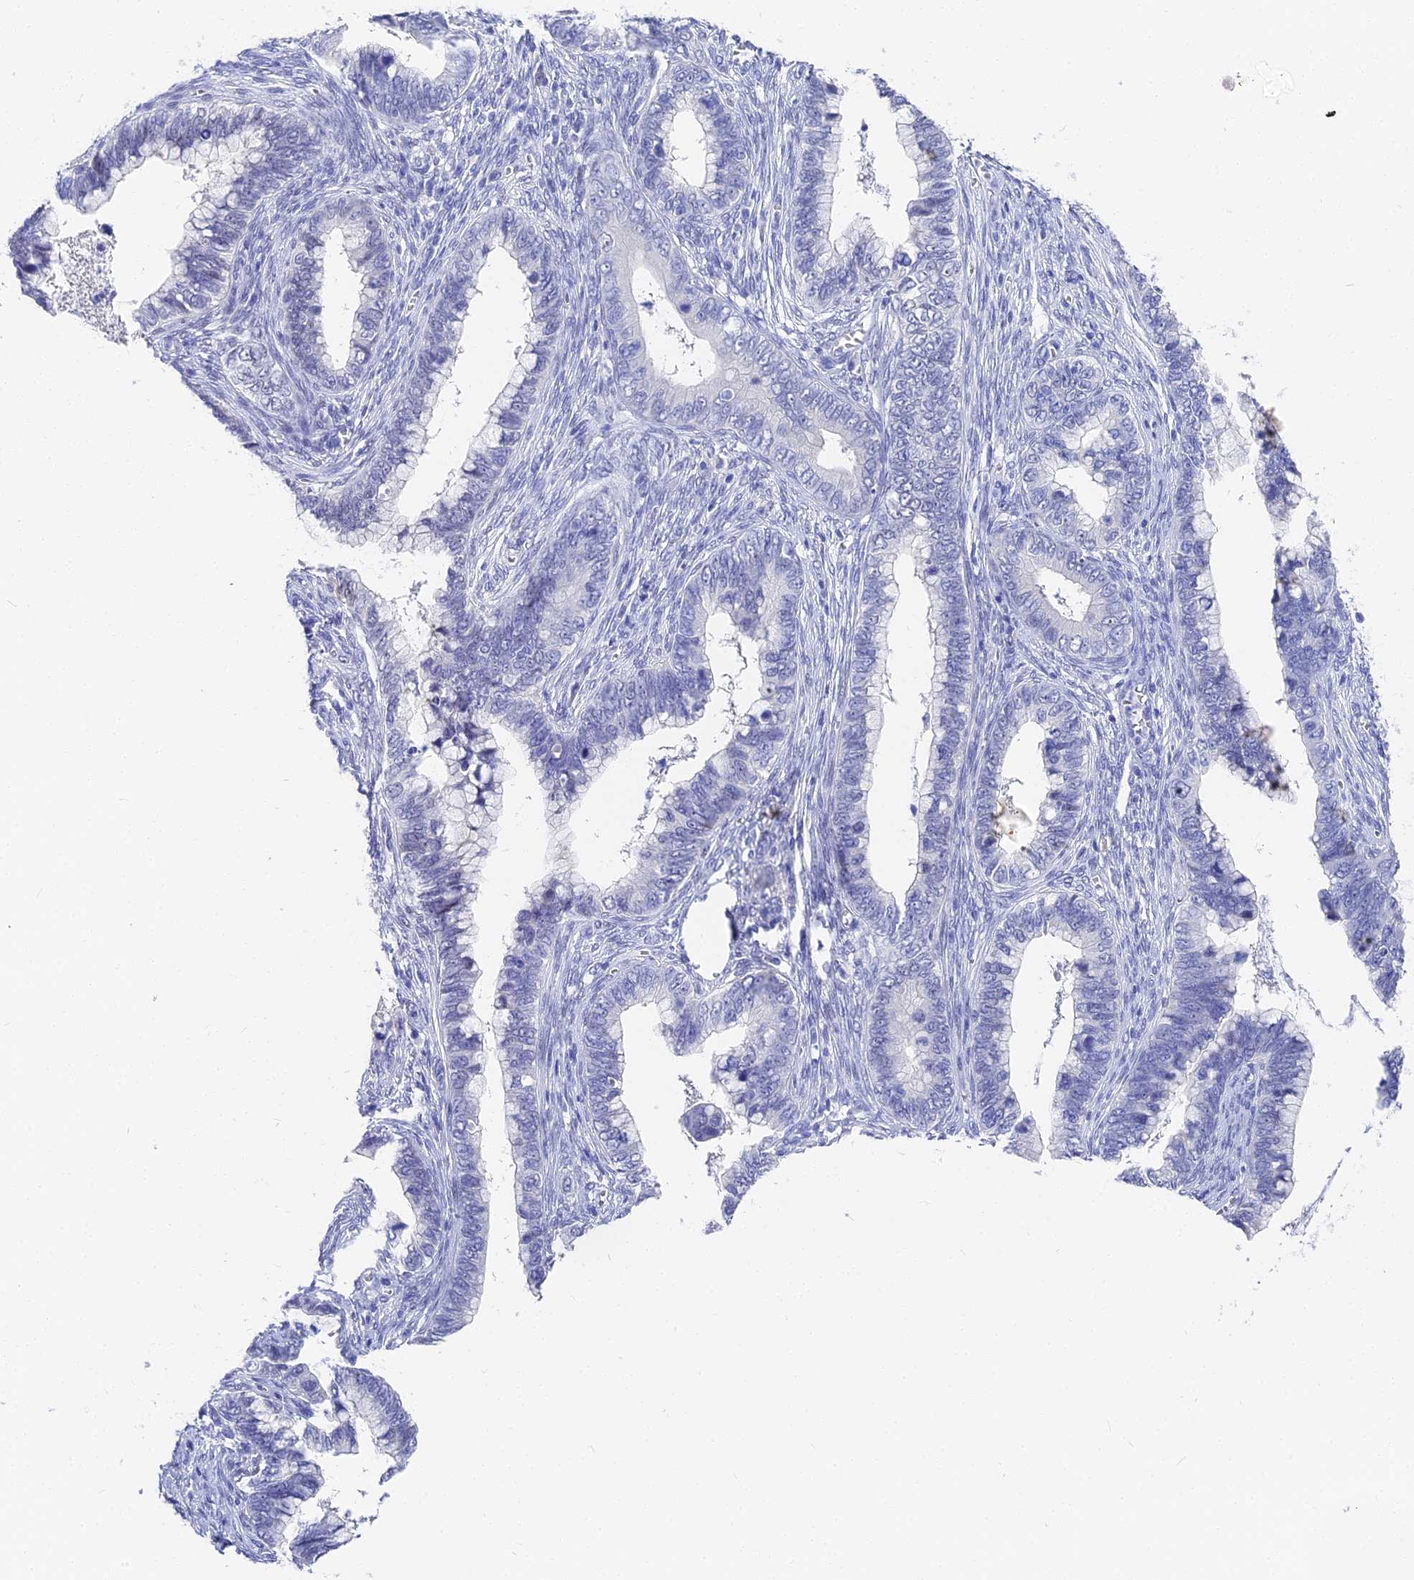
{"staining": {"intensity": "negative", "quantity": "none", "location": "none"}, "tissue": "cervical cancer", "cell_type": "Tumor cells", "image_type": "cancer", "snomed": [{"axis": "morphology", "description": "Adenocarcinoma, NOS"}, {"axis": "topography", "description": "Cervix"}], "caption": "Tumor cells are negative for brown protein staining in cervical cancer (adenocarcinoma).", "gene": "VPS33B", "patient": {"sex": "female", "age": 44}}